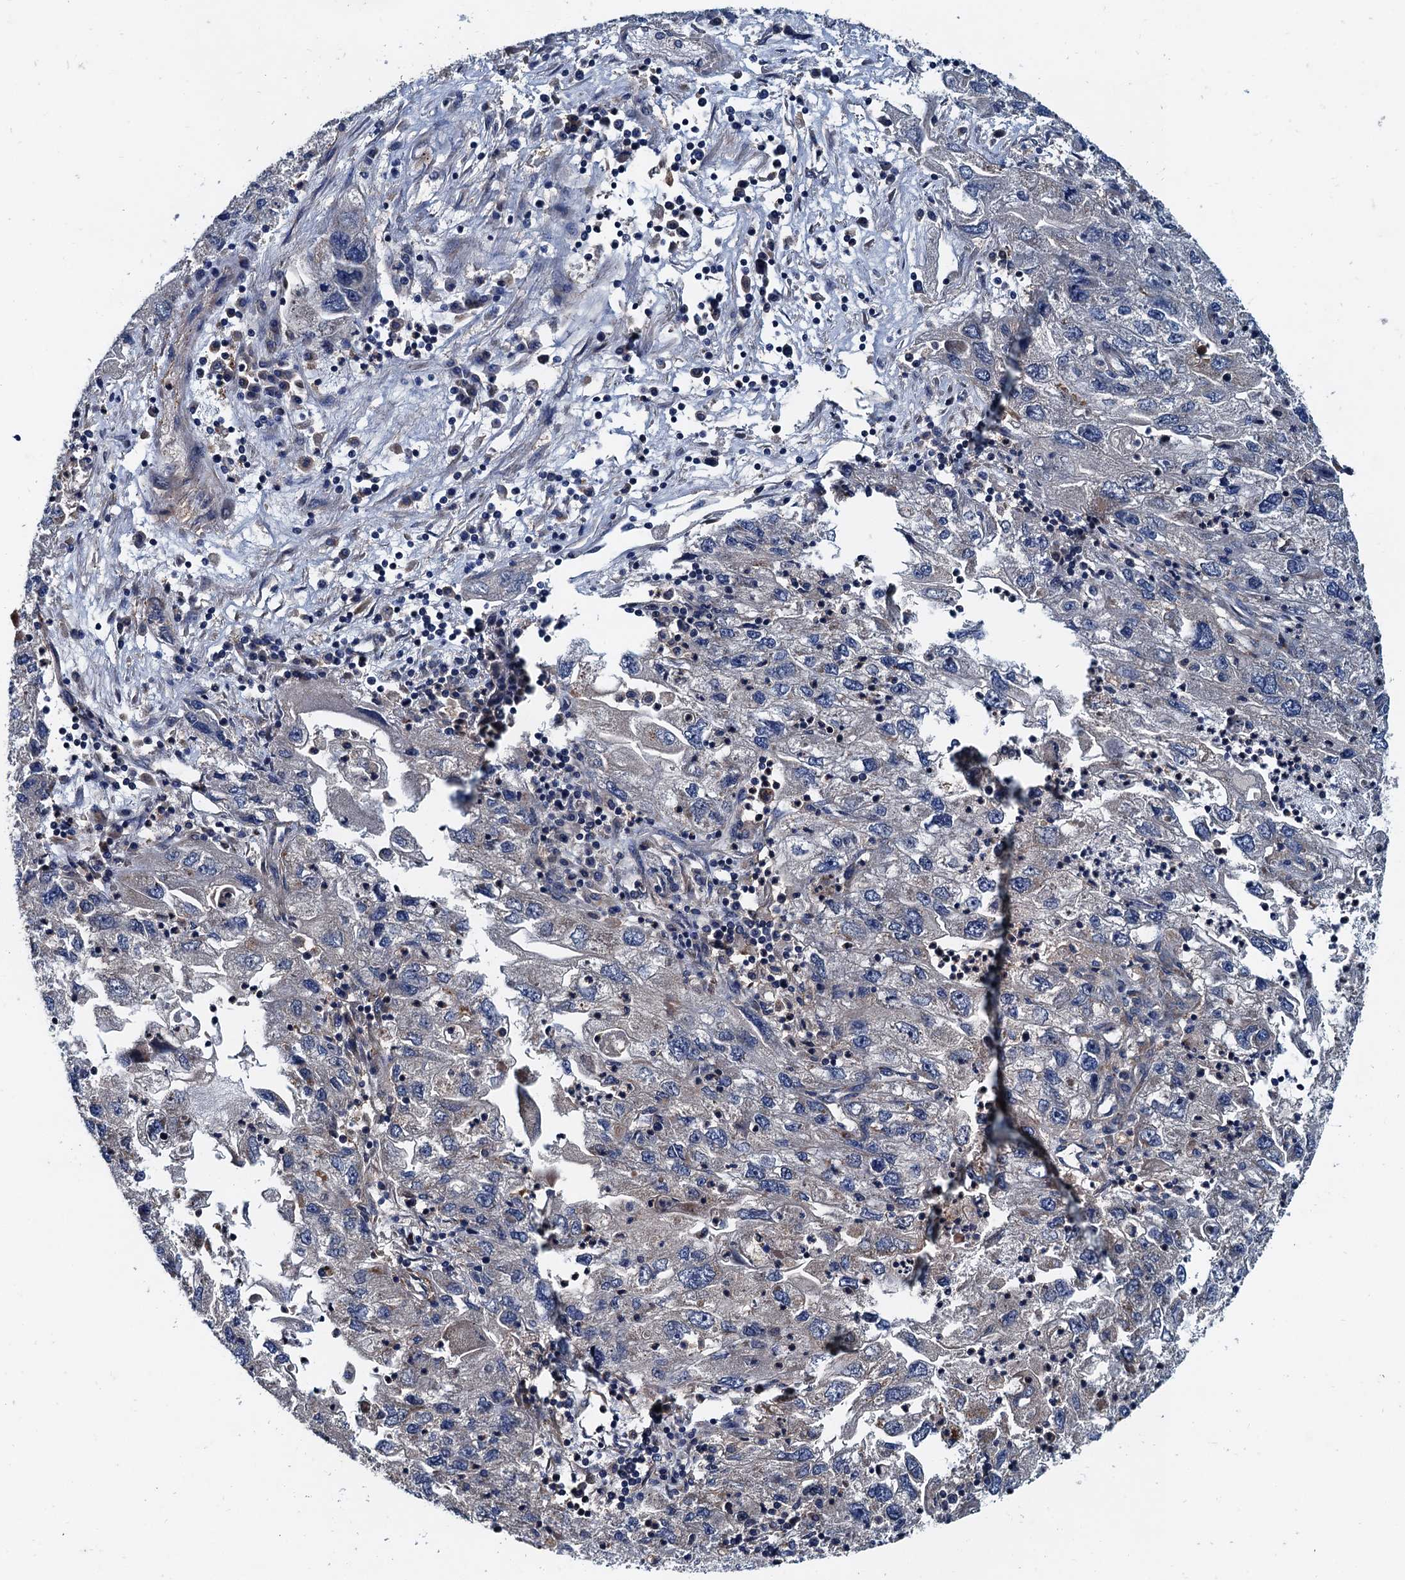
{"staining": {"intensity": "negative", "quantity": "none", "location": "none"}, "tissue": "endometrial cancer", "cell_type": "Tumor cells", "image_type": "cancer", "snomed": [{"axis": "morphology", "description": "Adenocarcinoma, NOS"}, {"axis": "topography", "description": "Endometrium"}], "caption": "This photomicrograph is of endometrial cancer (adenocarcinoma) stained with IHC to label a protein in brown with the nuclei are counter-stained blue. There is no staining in tumor cells. (DAB (3,3'-diaminobenzidine) immunohistochemistry (IHC) visualized using brightfield microscopy, high magnification).", "gene": "EFL1", "patient": {"sex": "female", "age": 49}}